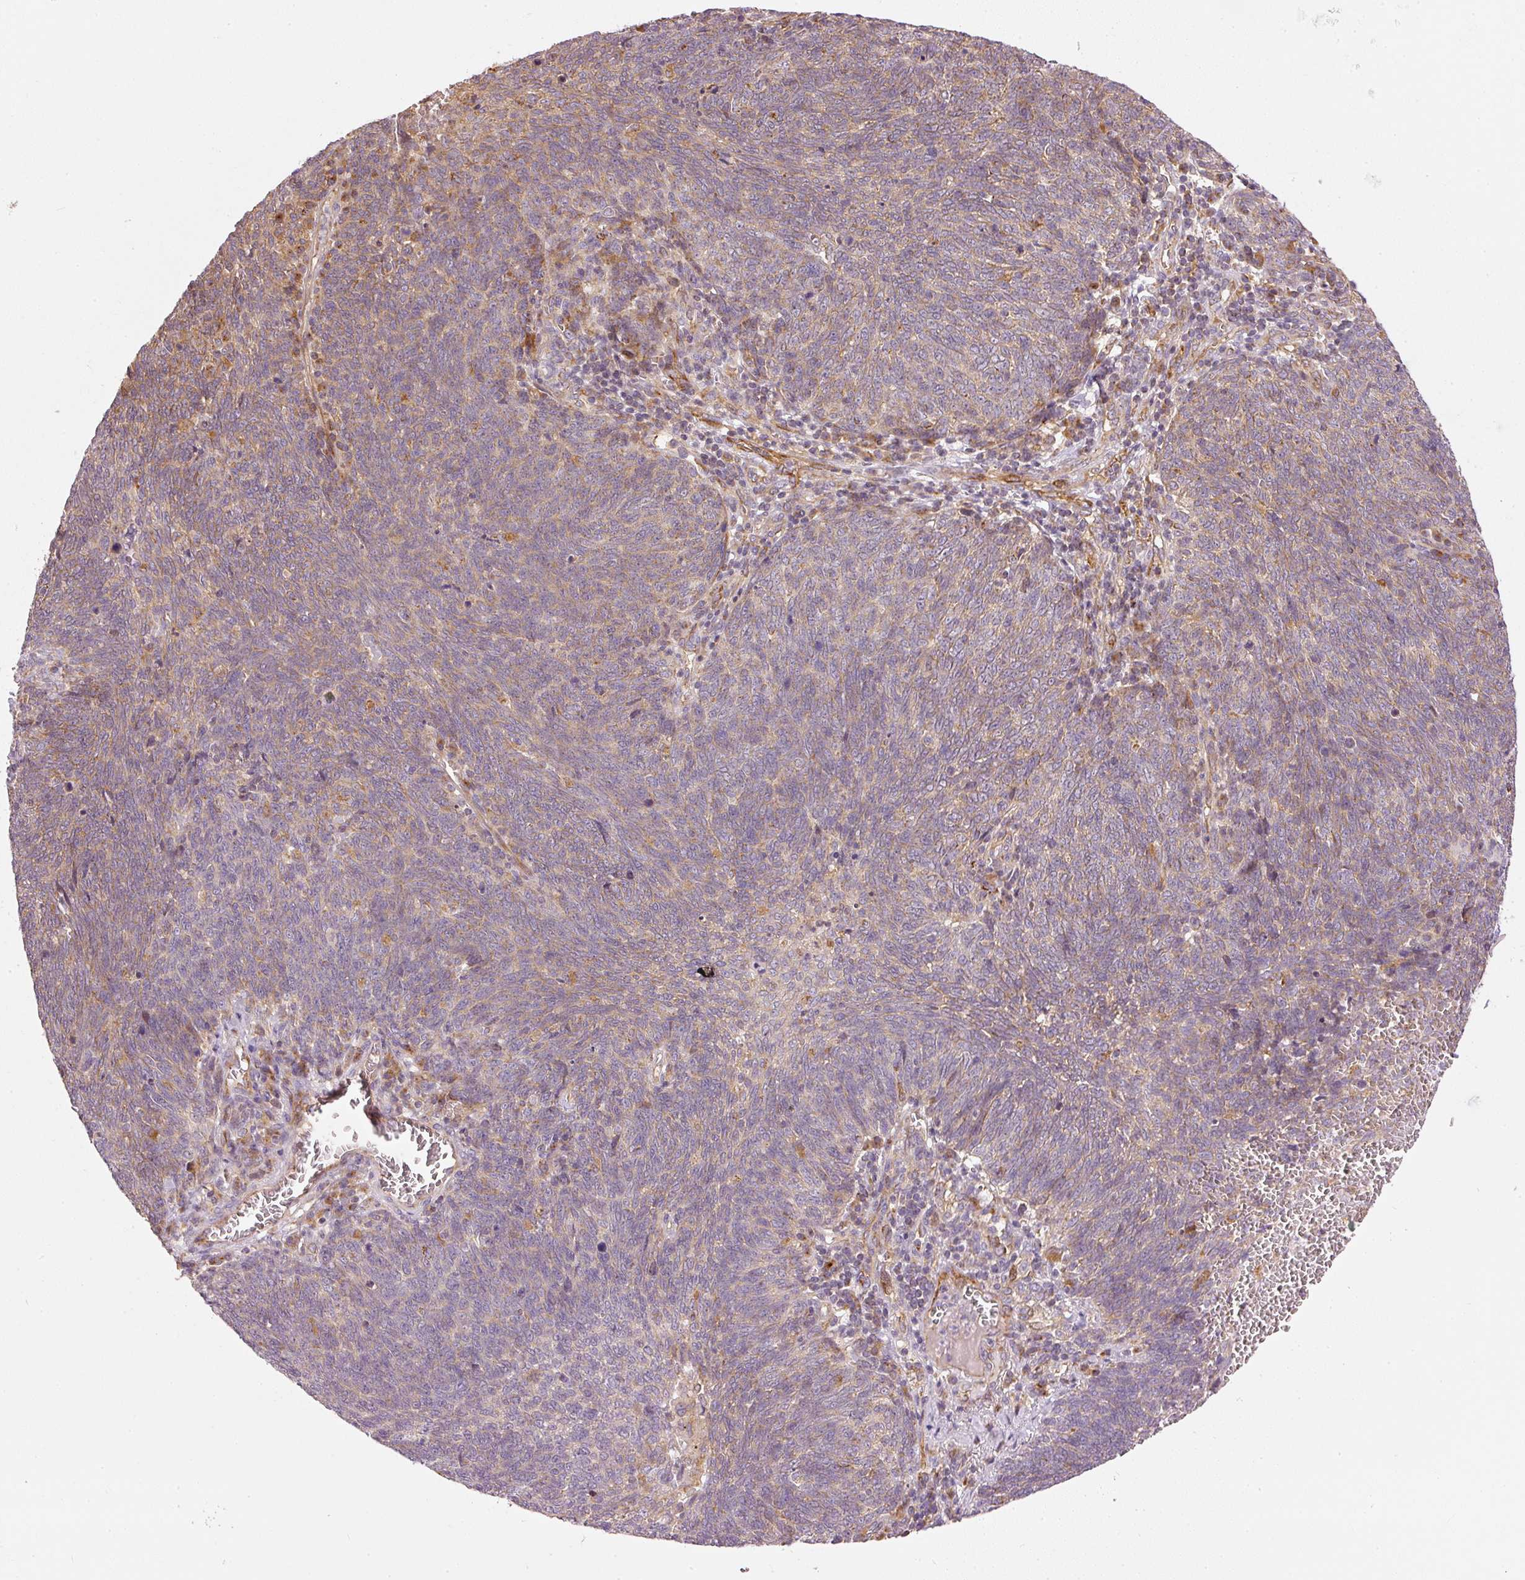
{"staining": {"intensity": "weak", "quantity": "25%-75%", "location": "cytoplasmic/membranous"}, "tissue": "lung cancer", "cell_type": "Tumor cells", "image_type": "cancer", "snomed": [{"axis": "morphology", "description": "Squamous cell carcinoma, NOS"}, {"axis": "topography", "description": "Lung"}], "caption": "DAB immunohistochemical staining of human squamous cell carcinoma (lung) exhibits weak cytoplasmic/membranous protein staining in approximately 25%-75% of tumor cells. (DAB (3,3'-diaminobenzidine) IHC, brown staining for protein, blue staining for nuclei).", "gene": "MTHFD1L", "patient": {"sex": "female", "age": 72}}